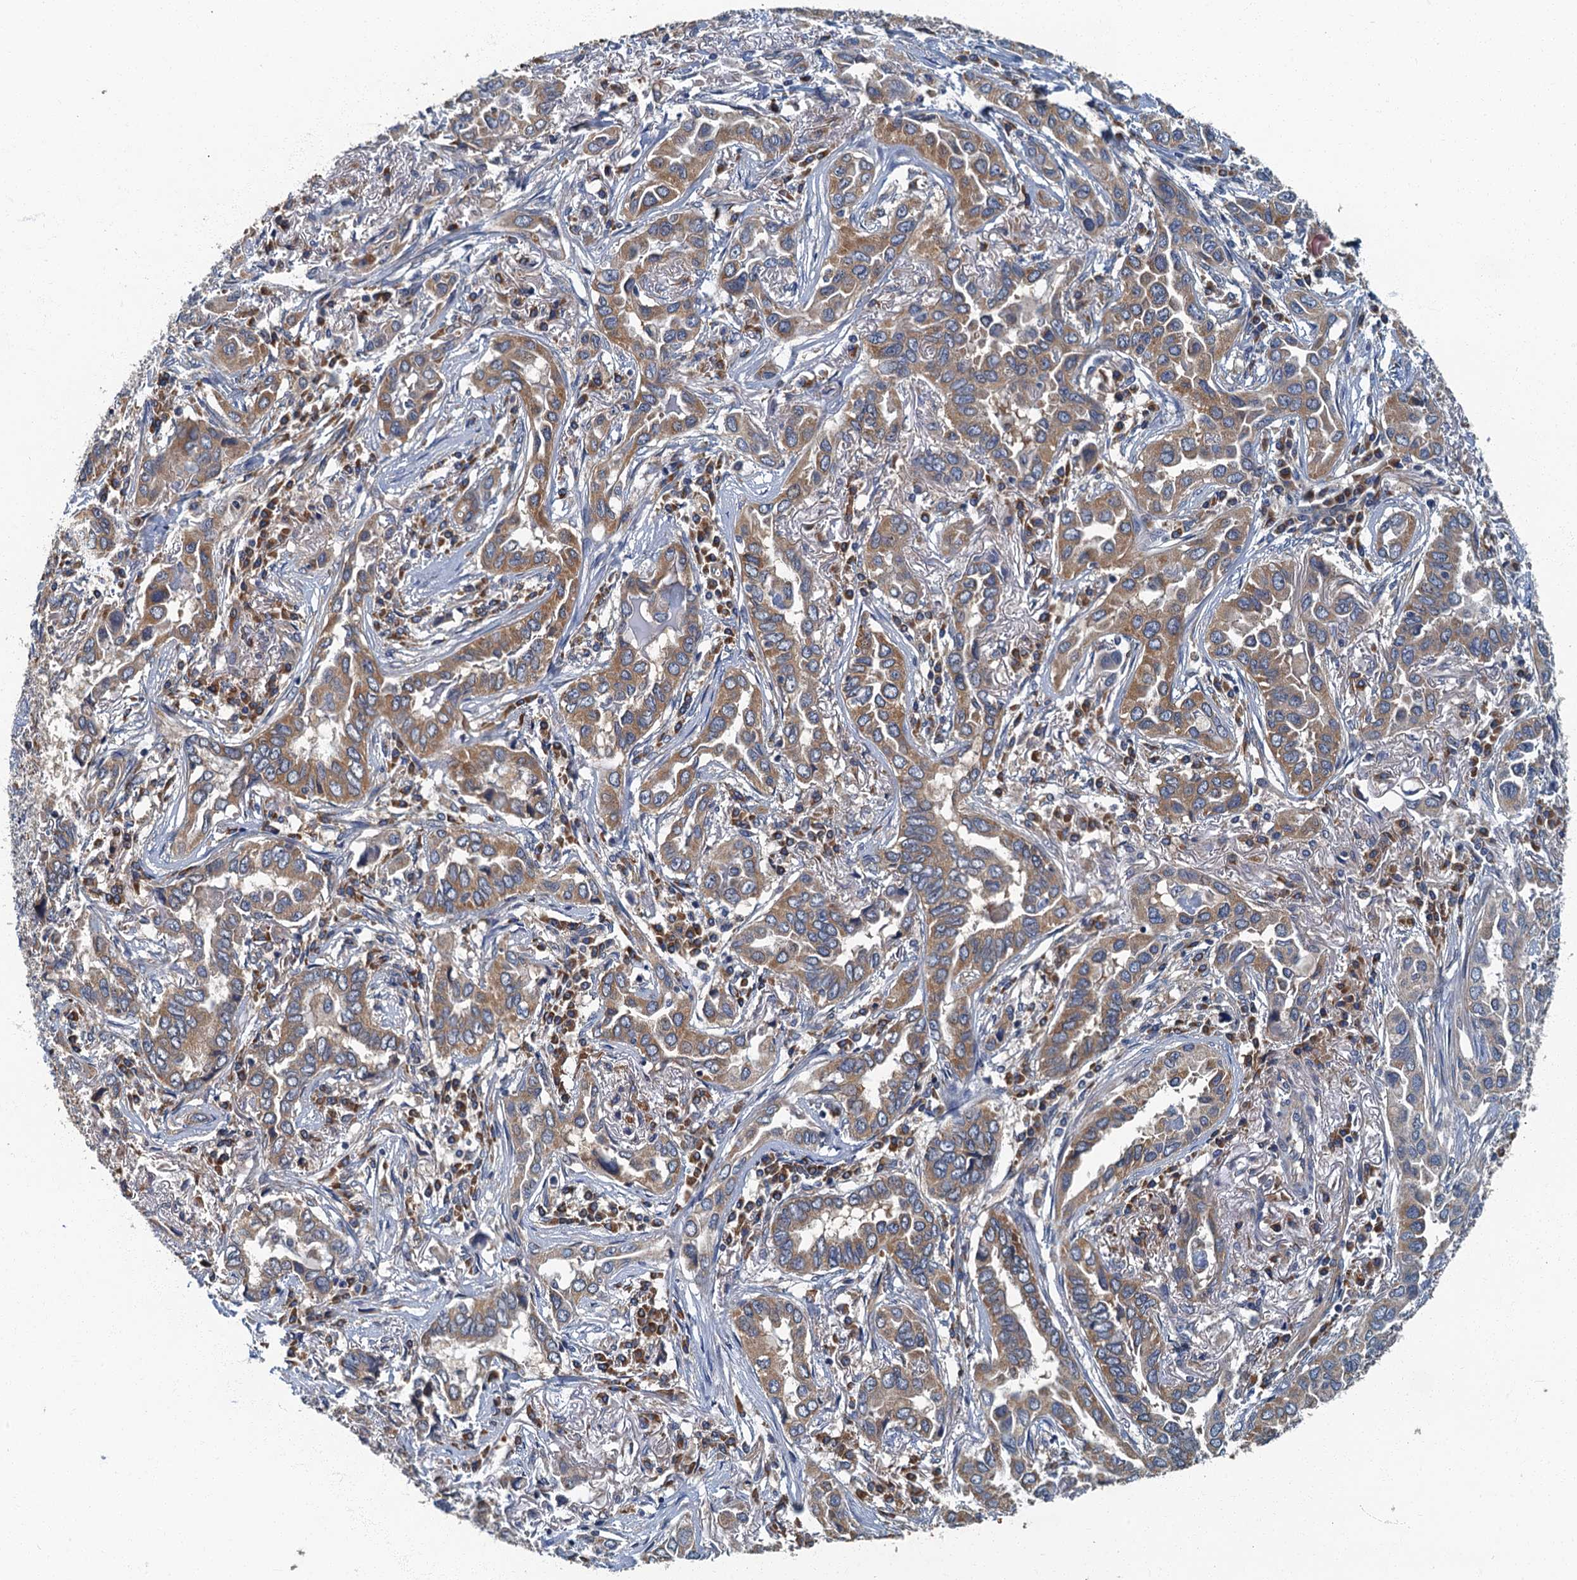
{"staining": {"intensity": "moderate", "quantity": "25%-75%", "location": "cytoplasmic/membranous"}, "tissue": "lung cancer", "cell_type": "Tumor cells", "image_type": "cancer", "snomed": [{"axis": "morphology", "description": "Adenocarcinoma, NOS"}, {"axis": "topography", "description": "Lung"}], "caption": "Lung adenocarcinoma stained with a brown dye demonstrates moderate cytoplasmic/membranous positive expression in approximately 25%-75% of tumor cells.", "gene": "DDX49", "patient": {"sex": "female", "age": 76}}